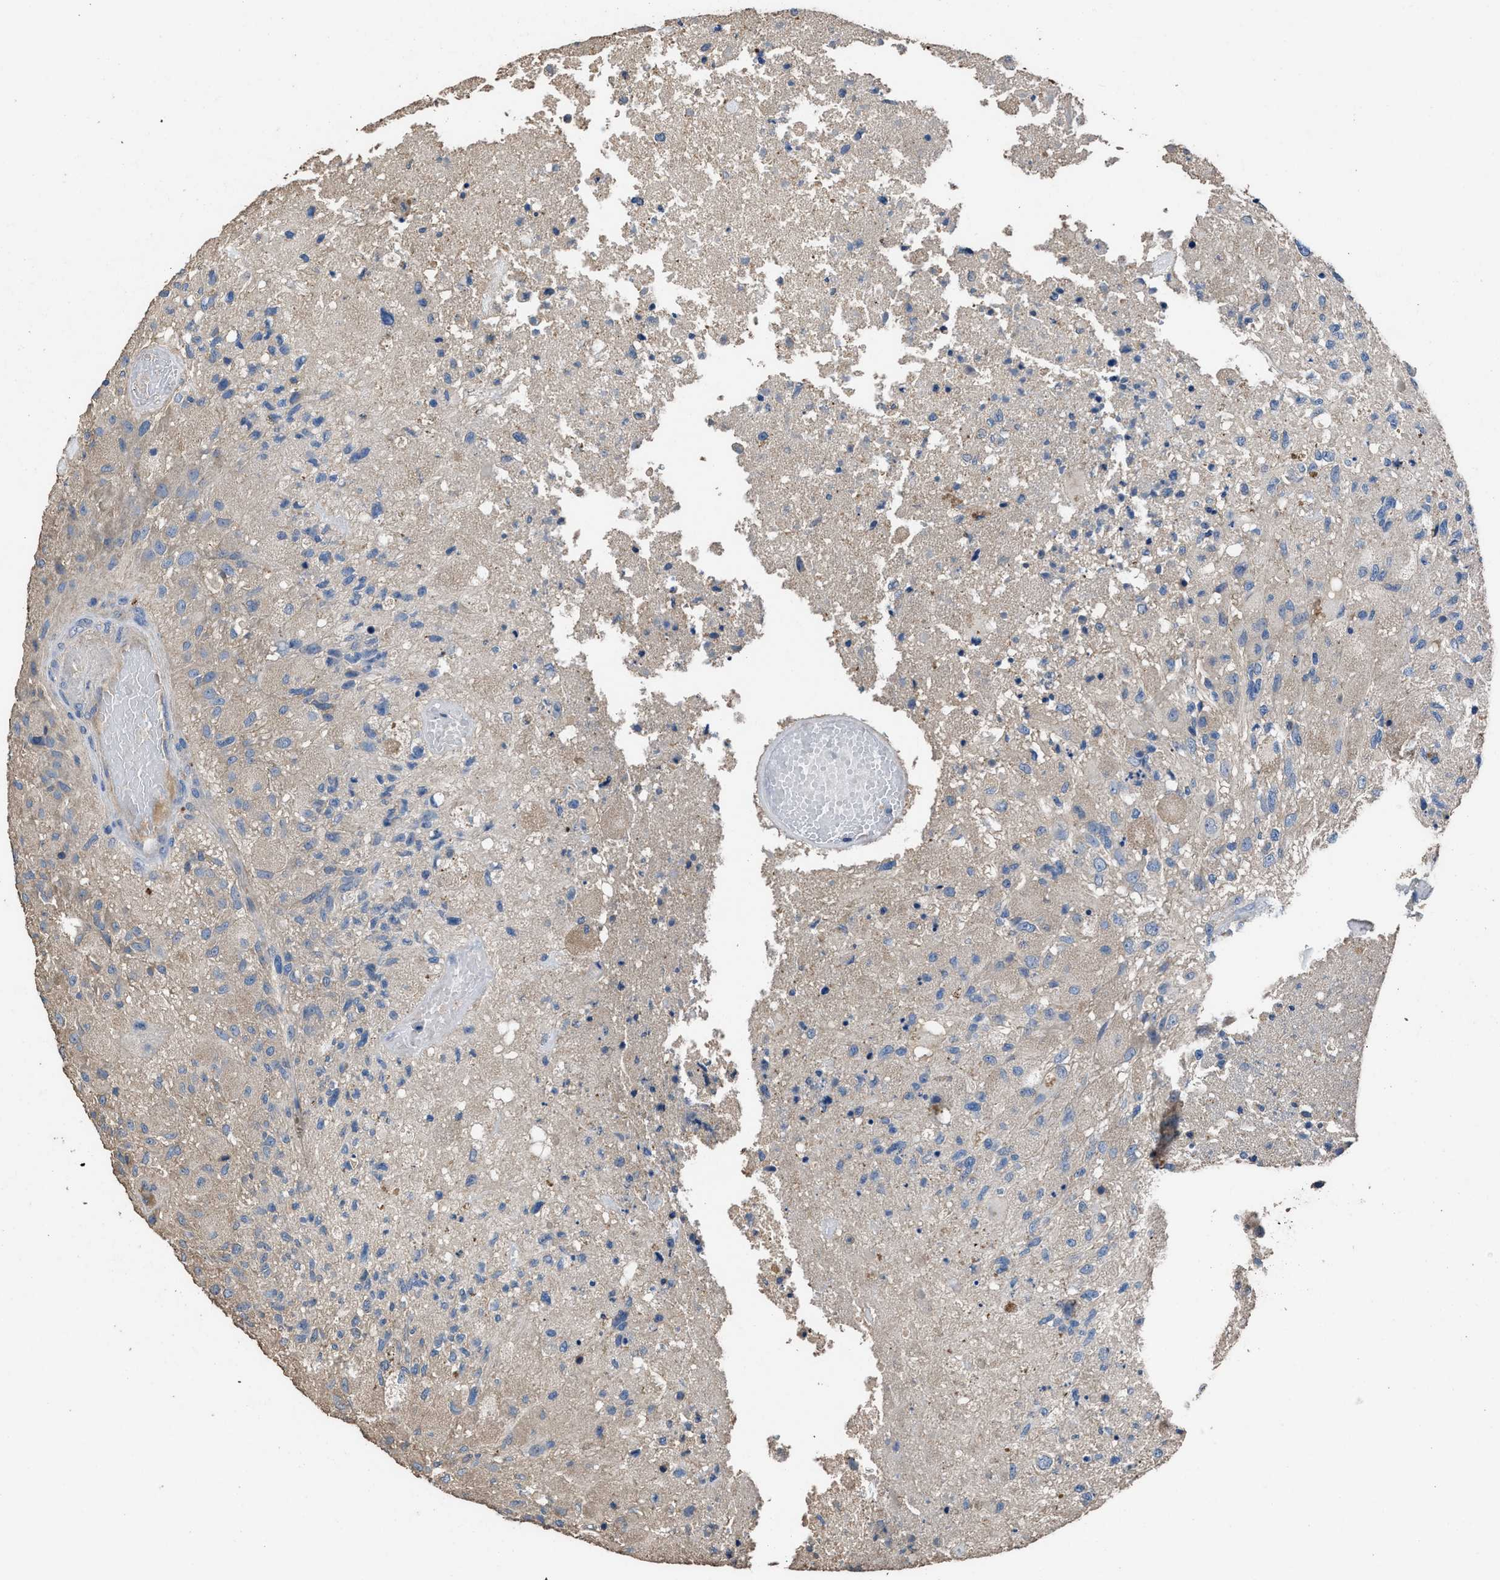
{"staining": {"intensity": "negative", "quantity": "none", "location": "none"}, "tissue": "glioma", "cell_type": "Tumor cells", "image_type": "cancer", "snomed": [{"axis": "morphology", "description": "Normal tissue, NOS"}, {"axis": "morphology", "description": "Glioma, malignant, High grade"}, {"axis": "topography", "description": "Cerebral cortex"}], "caption": "DAB (3,3'-diaminobenzidine) immunohistochemical staining of malignant glioma (high-grade) shows no significant positivity in tumor cells.", "gene": "ITSN1", "patient": {"sex": "male", "age": 77}}